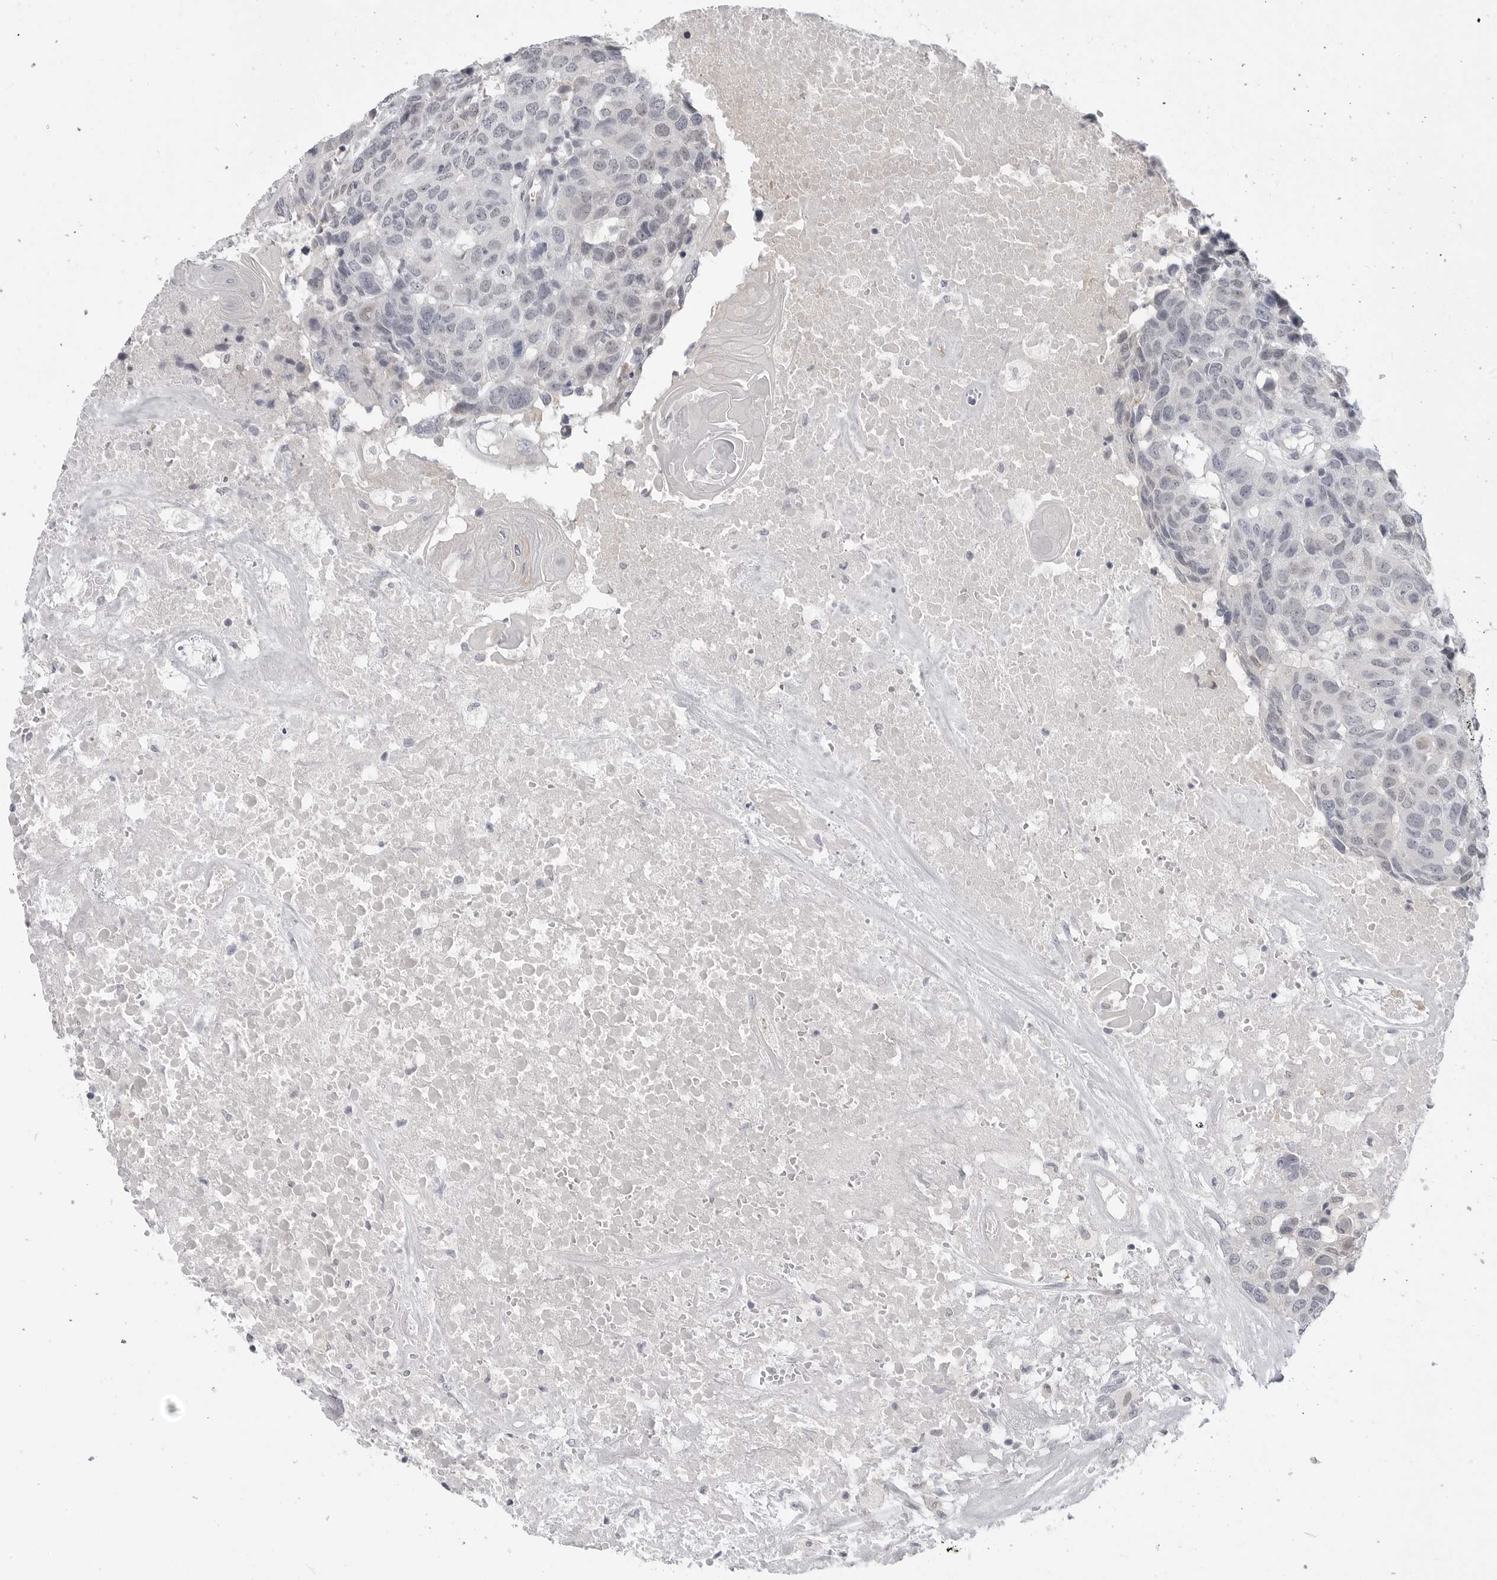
{"staining": {"intensity": "negative", "quantity": "none", "location": "none"}, "tissue": "head and neck cancer", "cell_type": "Tumor cells", "image_type": "cancer", "snomed": [{"axis": "morphology", "description": "Squamous cell carcinoma, NOS"}, {"axis": "topography", "description": "Head-Neck"}], "caption": "The IHC photomicrograph has no significant staining in tumor cells of squamous cell carcinoma (head and neck) tissue. (Stains: DAB immunohistochemistry with hematoxylin counter stain, Microscopy: brightfield microscopy at high magnification).", "gene": "PNPO", "patient": {"sex": "male", "age": 66}}